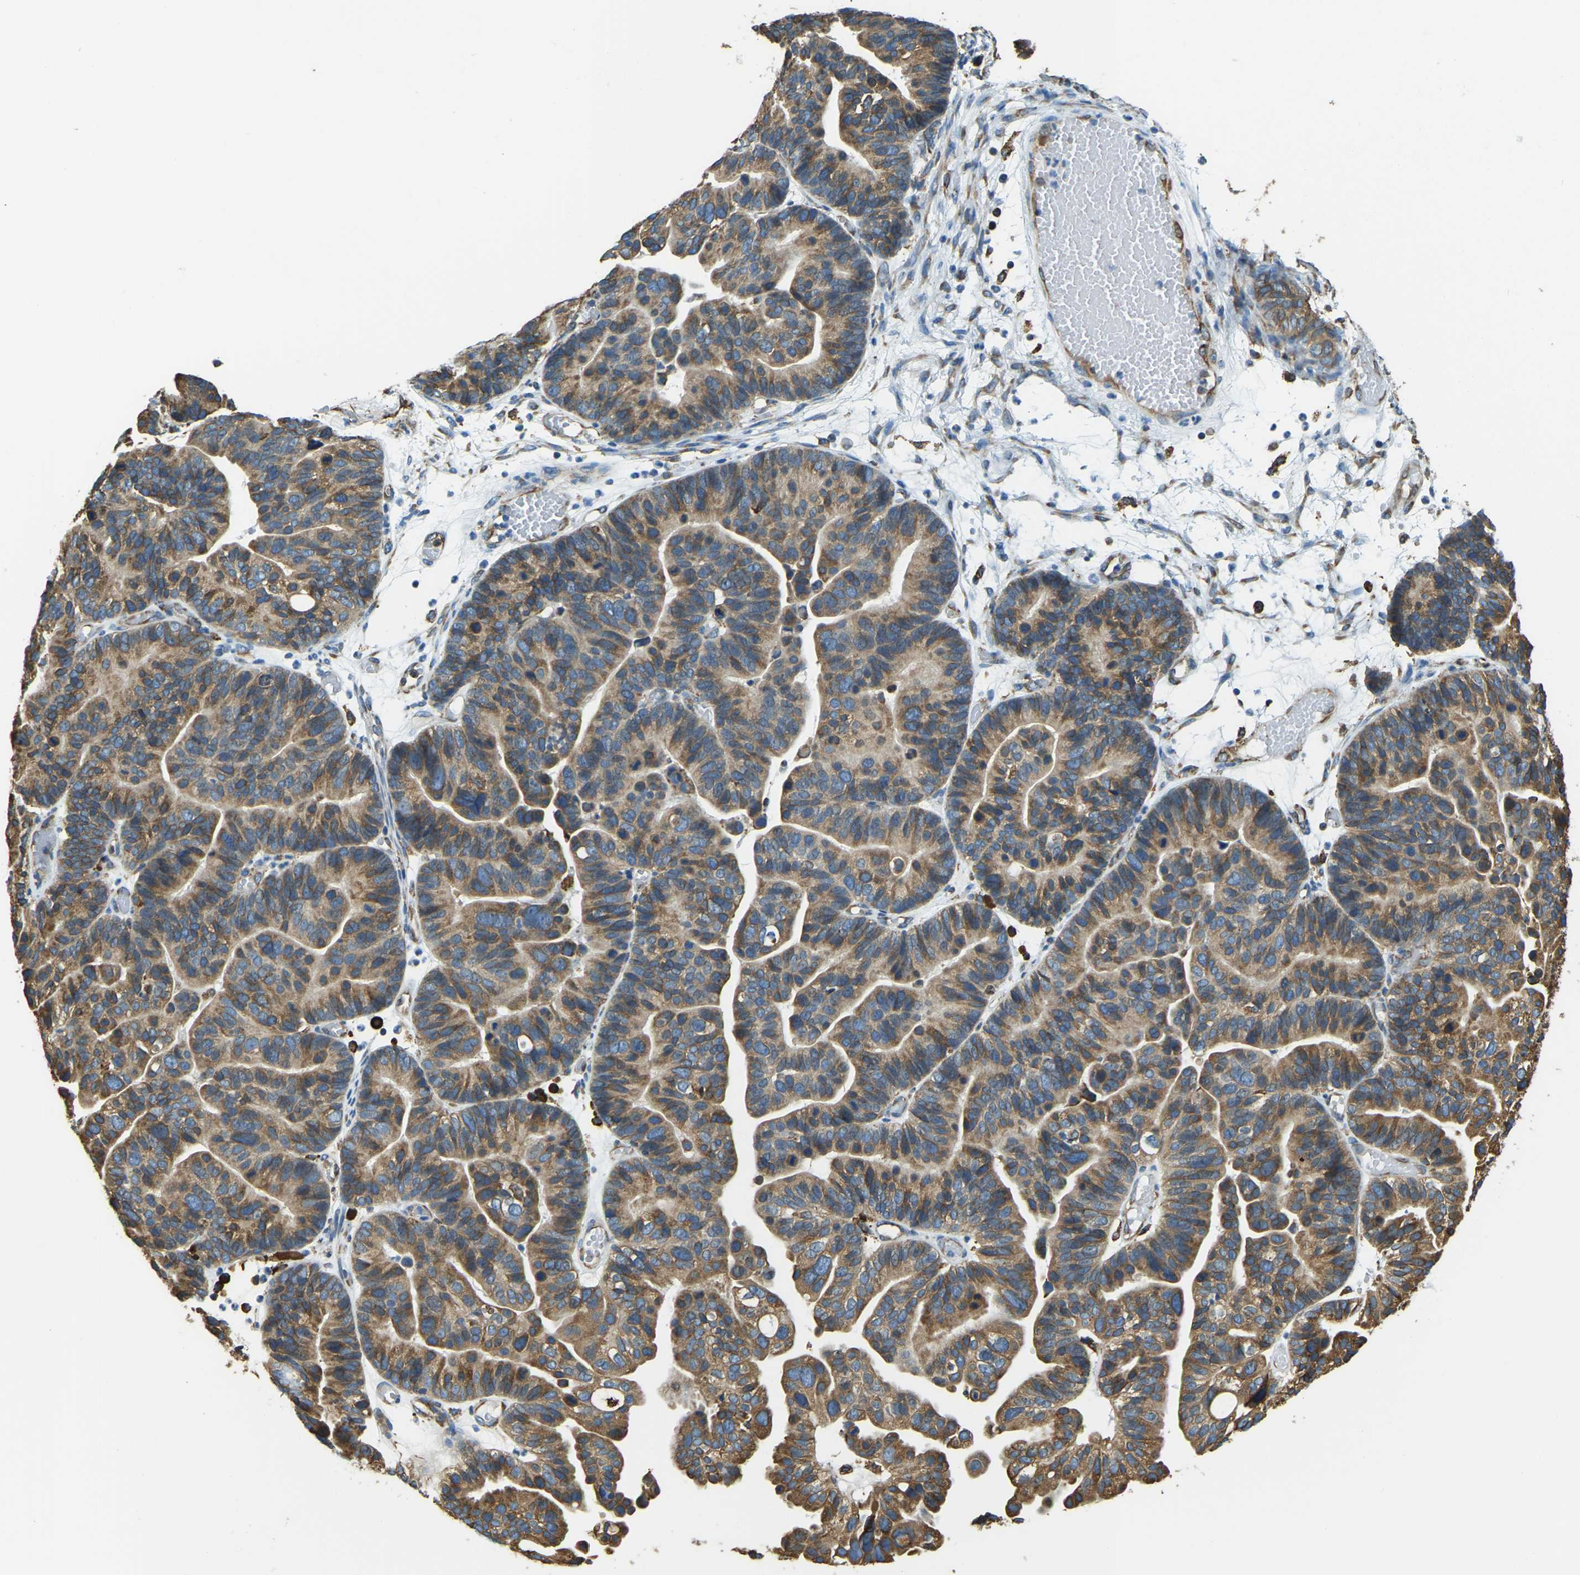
{"staining": {"intensity": "moderate", "quantity": ">75%", "location": "cytoplasmic/membranous"}, "tissue": "ovarian cancer", "cell_type": "Tumor cells", "image_type": "cancer", "snomed": [{"axis": "morphology", "description": "Cystadenocarcinoma, serous, NOS"}, {"axis": "topography", "description": "Ovary"}], "caption": "Ovarian serous cystadenocarcinoma stained for a protein displays moderate cytoplasmic/membranous positivity in tumor cells.", "gene": "RNF115", "patient": {"sex": "female", "age": 56}}